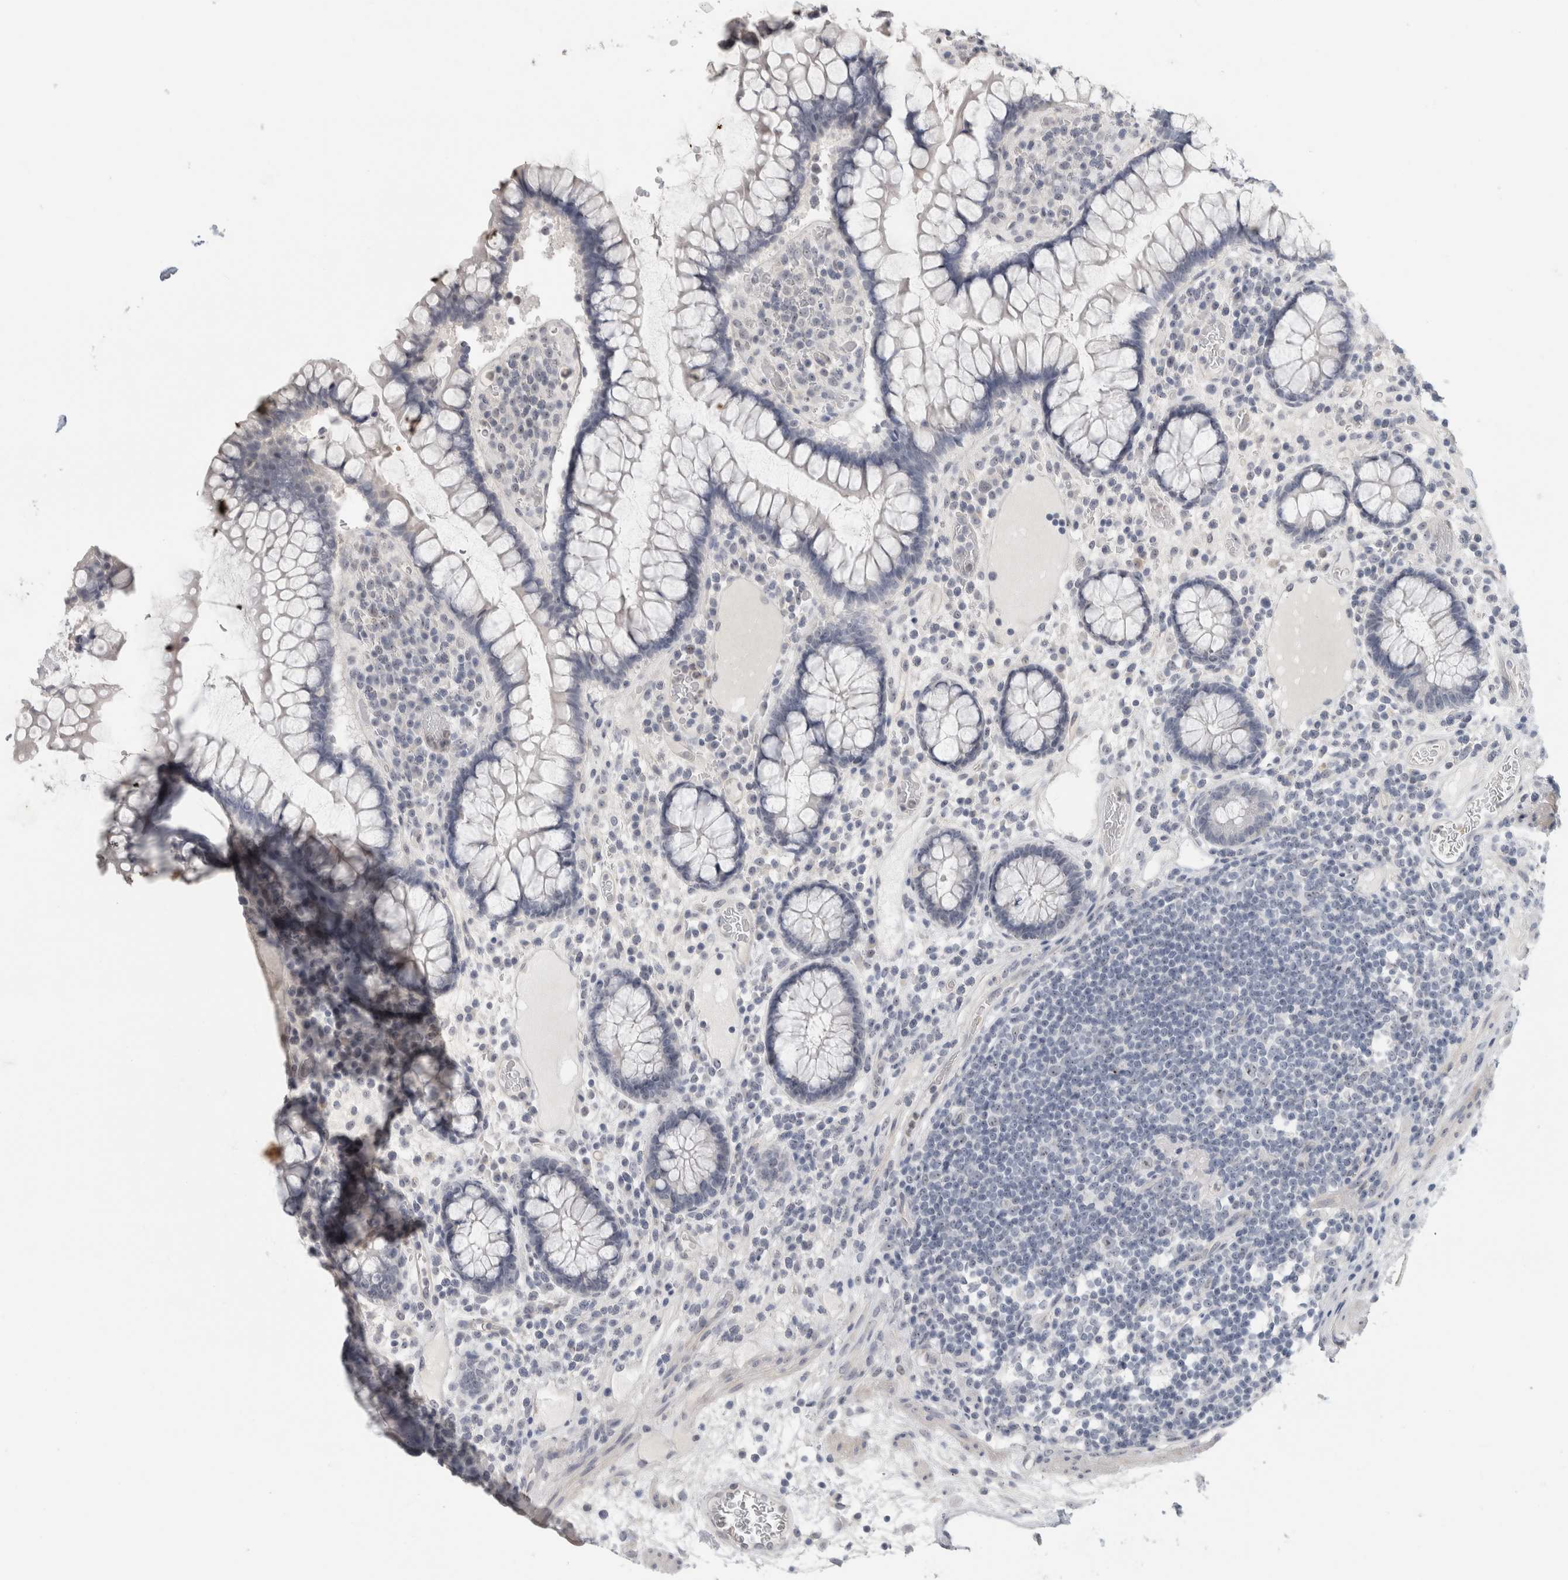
{"staining": {"intensity": "negative", "quantity": "none", "location": "none"}, "tissue": "colon", "cell_type": "Endothelial cells", "image_type": "normal", "snomed": [{"axis": "morphology", "description": "Normal tissue, NOS"}, {"axis": "topography", "description": "Colon"}], "caption": "IHC of benign colon demonstrates no staining in endothelial cells. (DAB immunohistochemistry (IHC), high magnification).", "gene": "FMR1NB", "patient": {"sex": "female", "age": 79}}